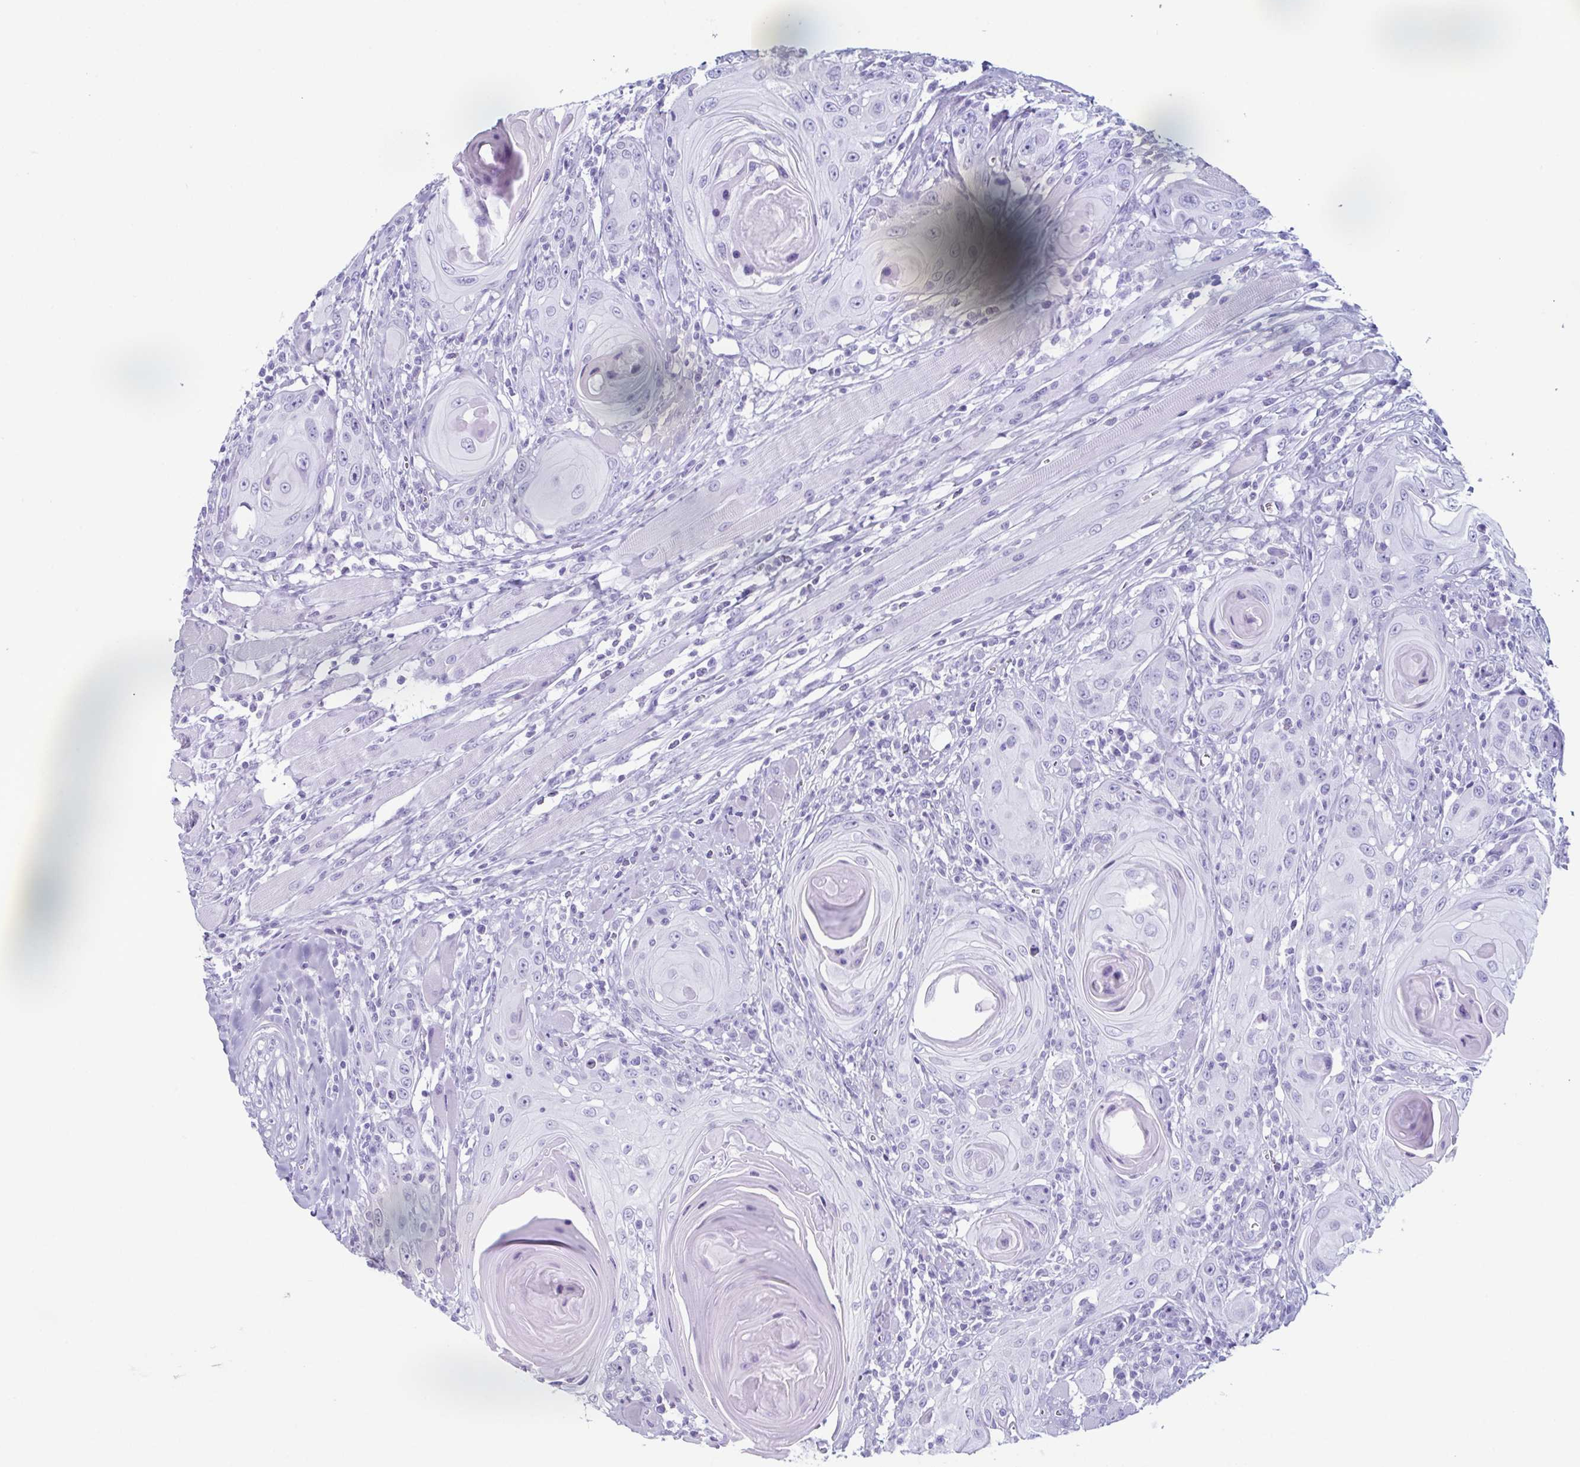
{"staining": {"intensity": "negative", "quantity": "none", "location": "none"}, "tissue": "head and neck cancer", "cell_type": "Tumor cells", "image_type": "cancer", "snomed": [{"axis": "morphology", "description": "Squamous cell carcinoma, NOS"}, {"axis": "topography", "description": "Head-Neck"}], "caption": "Immunohistochemistry (IHC) image of neoplastic tissue: head and neck squamous cell carcinoma stained with DAB (3,3'-diaminobenzidine) exhibits no significant protein positivity in tumor cells. (Stains: DAB (3,3'-diaminobenzidine) immunohistochemistry with hematoxylin counter stain, Microscopy: brightfield microscopy at high magnification).", "gene": "ENKUR", "patient": {"sex": "female", "age": 80}}